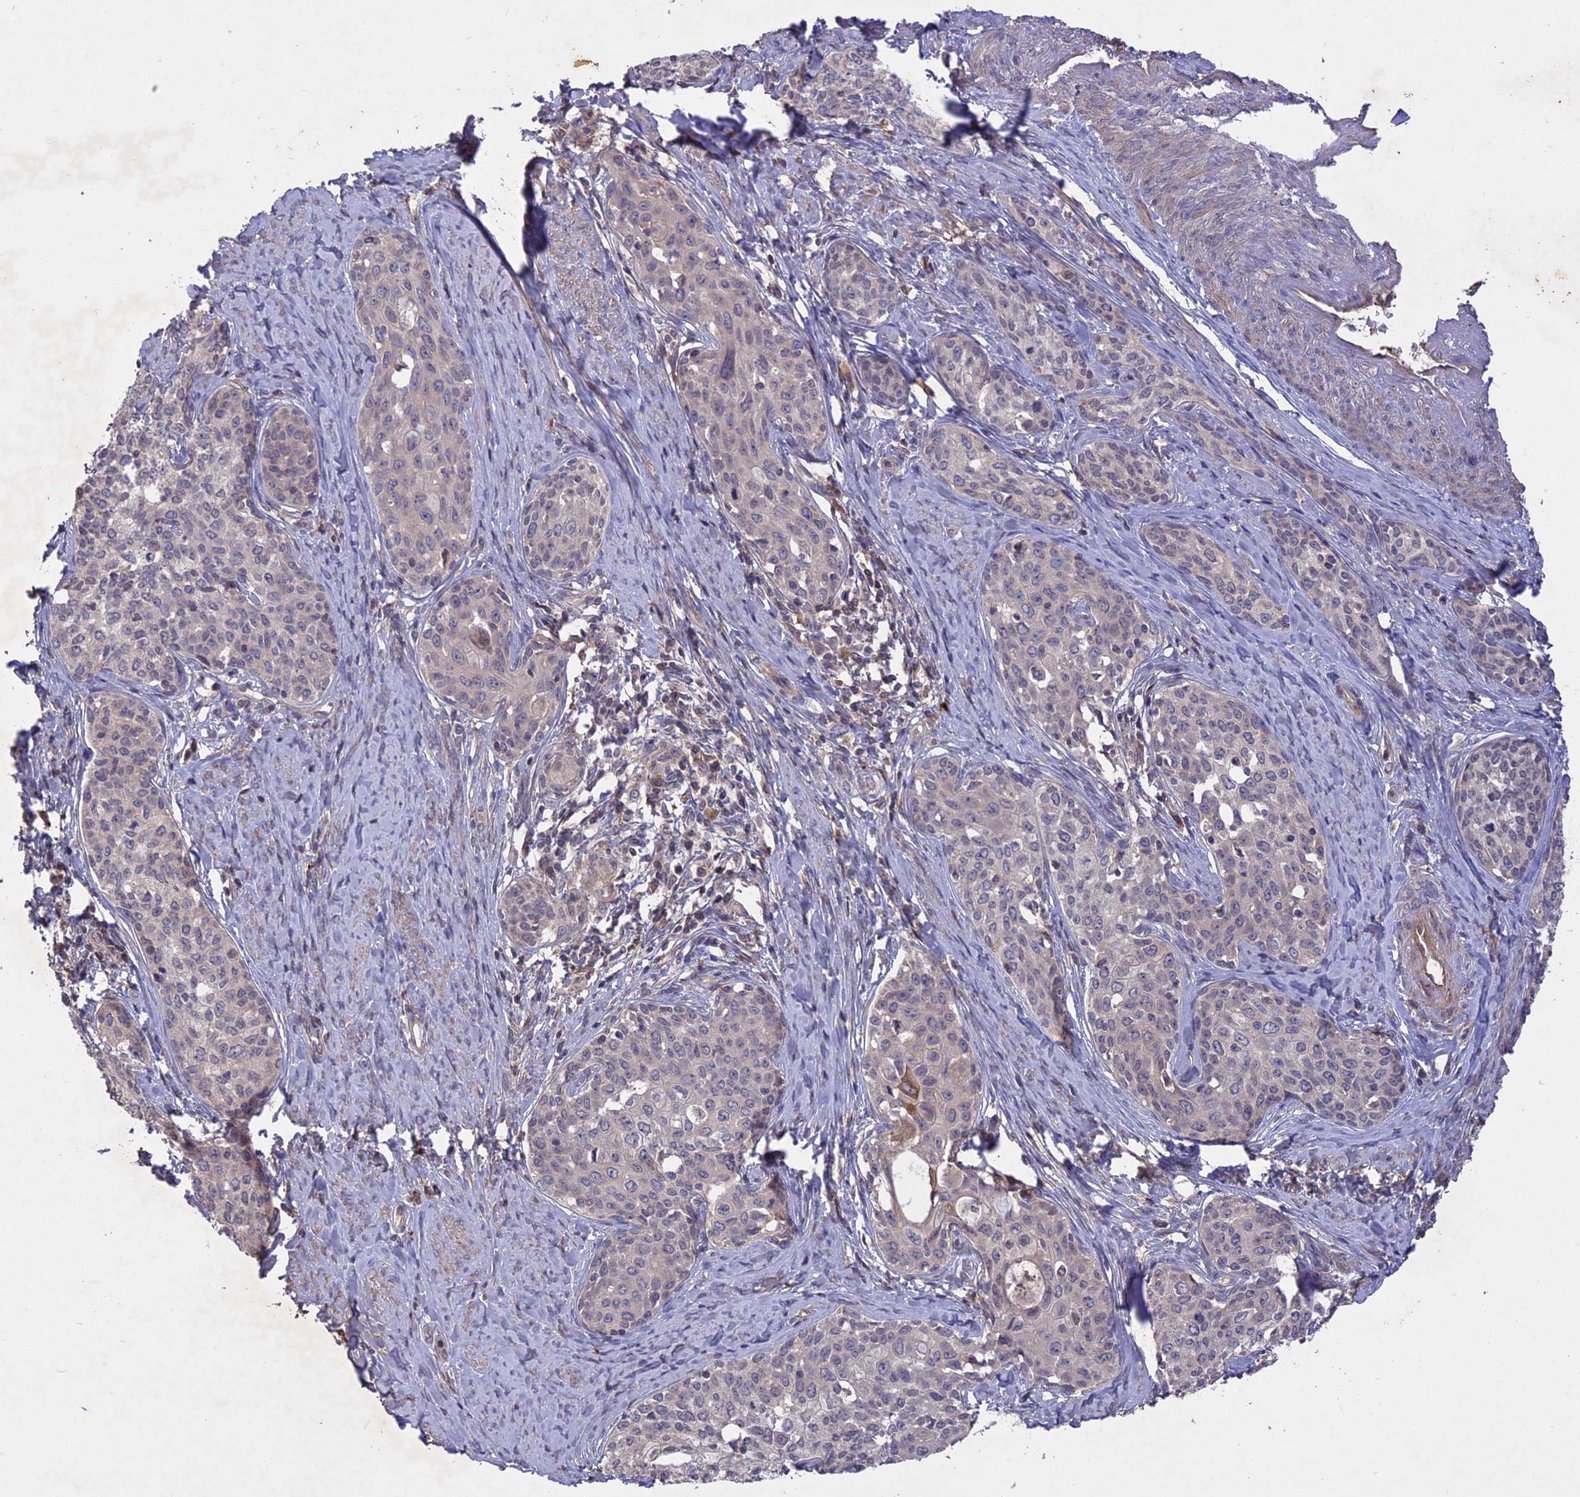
{"staining": {"intensity": "negative", "quantity": "none", "location": "none"}, "tissue": "cervical cancer", "cell_type": "Tumor cells", "image_type": "cancer", "snomed": [{"axis": "morphology", "description": "Squamous cell carcinoma, NOS"}, {"axis": "morphology", "description": "Adenocarcinoma, NOS"}, {"axis": "topography", "description": "Cervix"}], "caption": "The photomicrograph reveals no staining of tumor cells in cervical cancer (squamous cell carcinoma).", "gene": "ADO", "patient": {"sex": "female", "age": 52}}